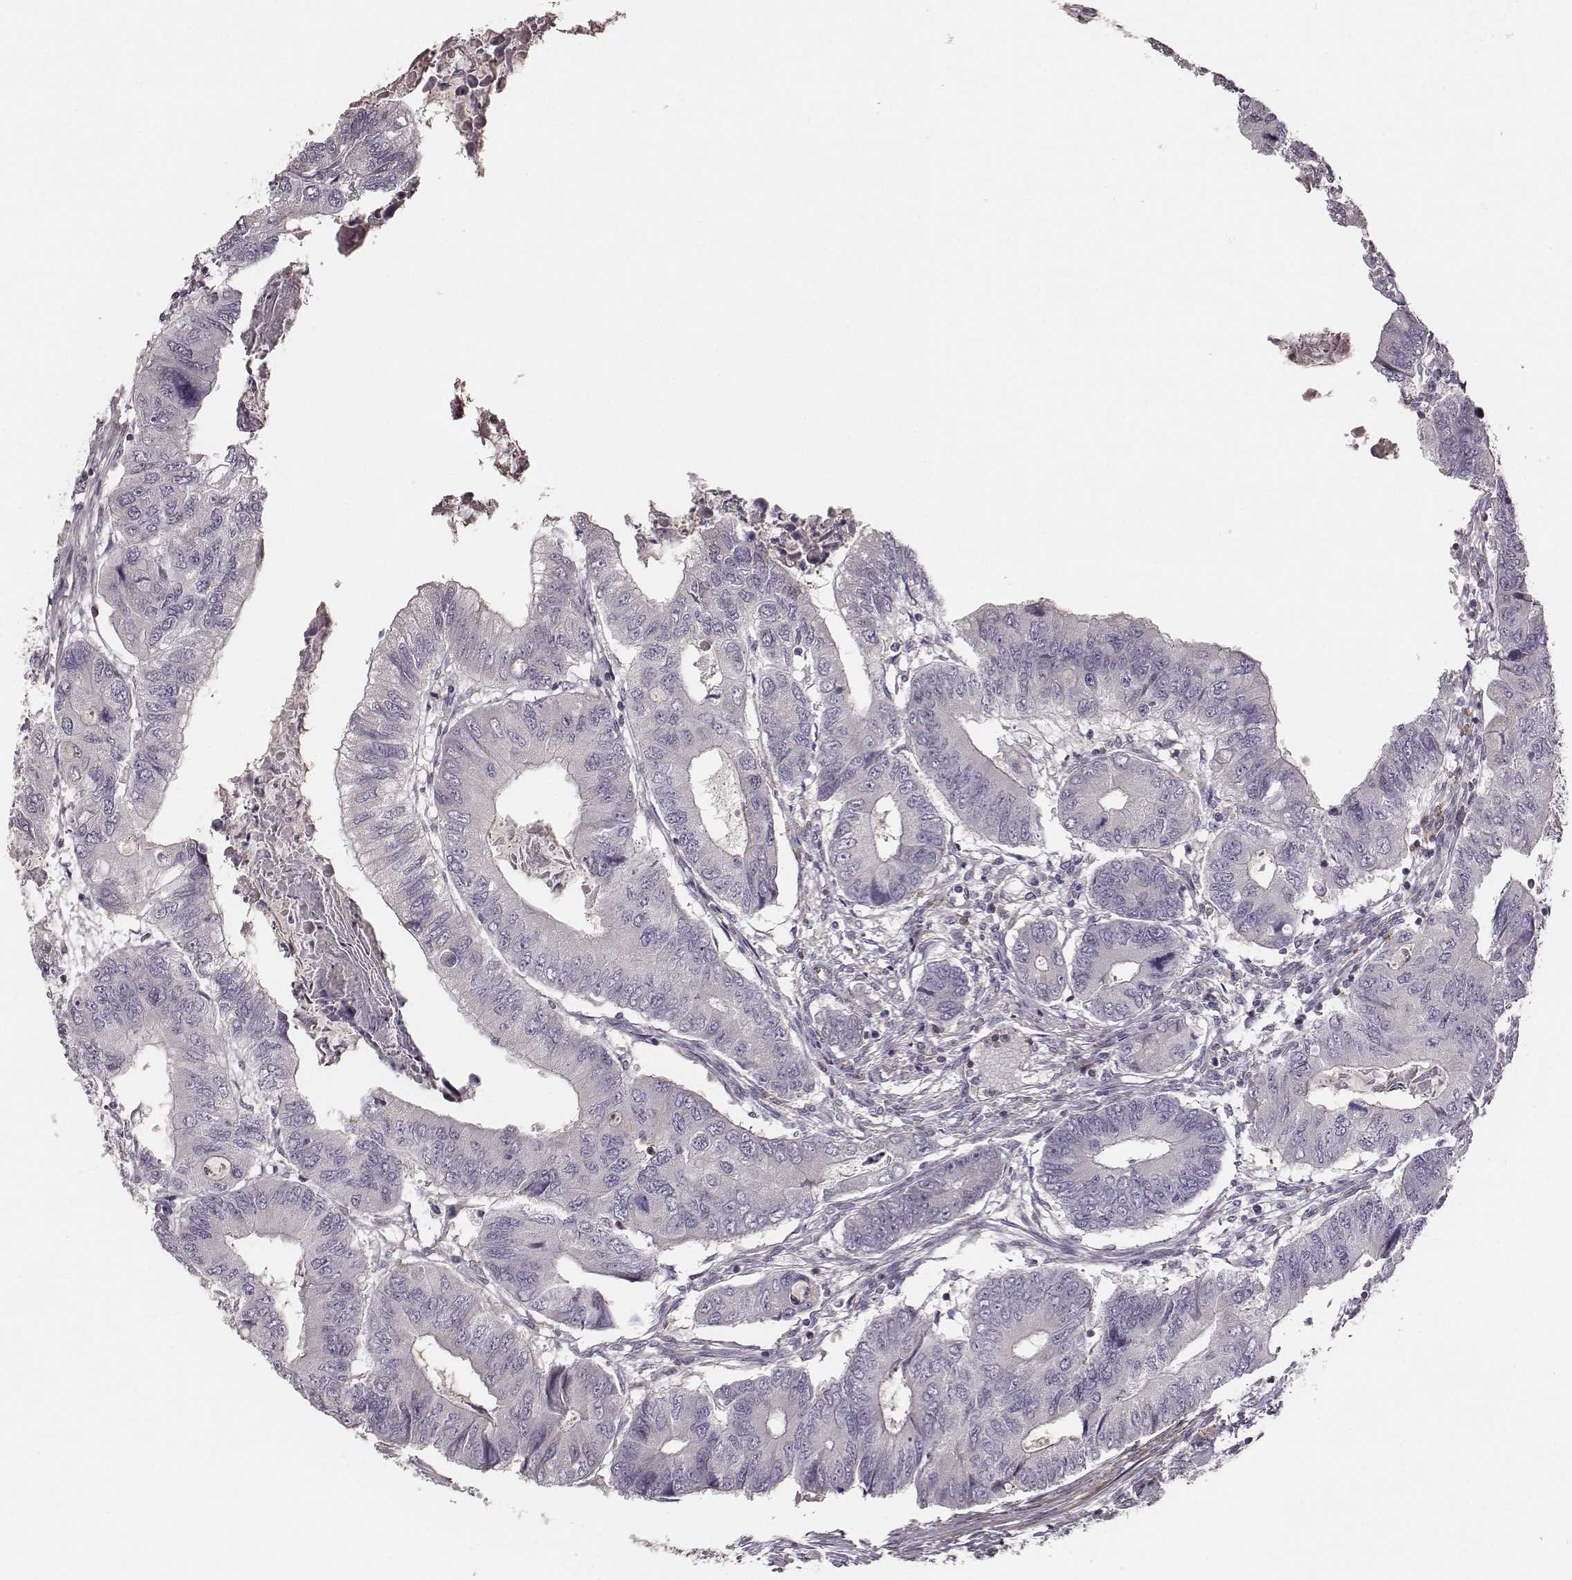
{"staining": {"intensity": "negative", "quantity": "none", "location": "none"}, "tissue": "colorectal cancer", "cell_type": "Tumor cells", "image_type": "cancer", "snomed": [{"axis": "morphology", "description": "Adenocarcinoma, NOS"}, {"axis": "topography", "description": "Colon"}], "caption": "Tumor cells show no significant protein positivity in colorectal cancer (adenocarcinoma). The staining was performed using DAB (3,3'-diaminobenzidine) to visualize the protein expression in brown, while the nuclei were stained in blue with hematoxylin (Magnification: 20x).", "gene": "ZYX", "patient": {"sex": "male", "age": 53}}